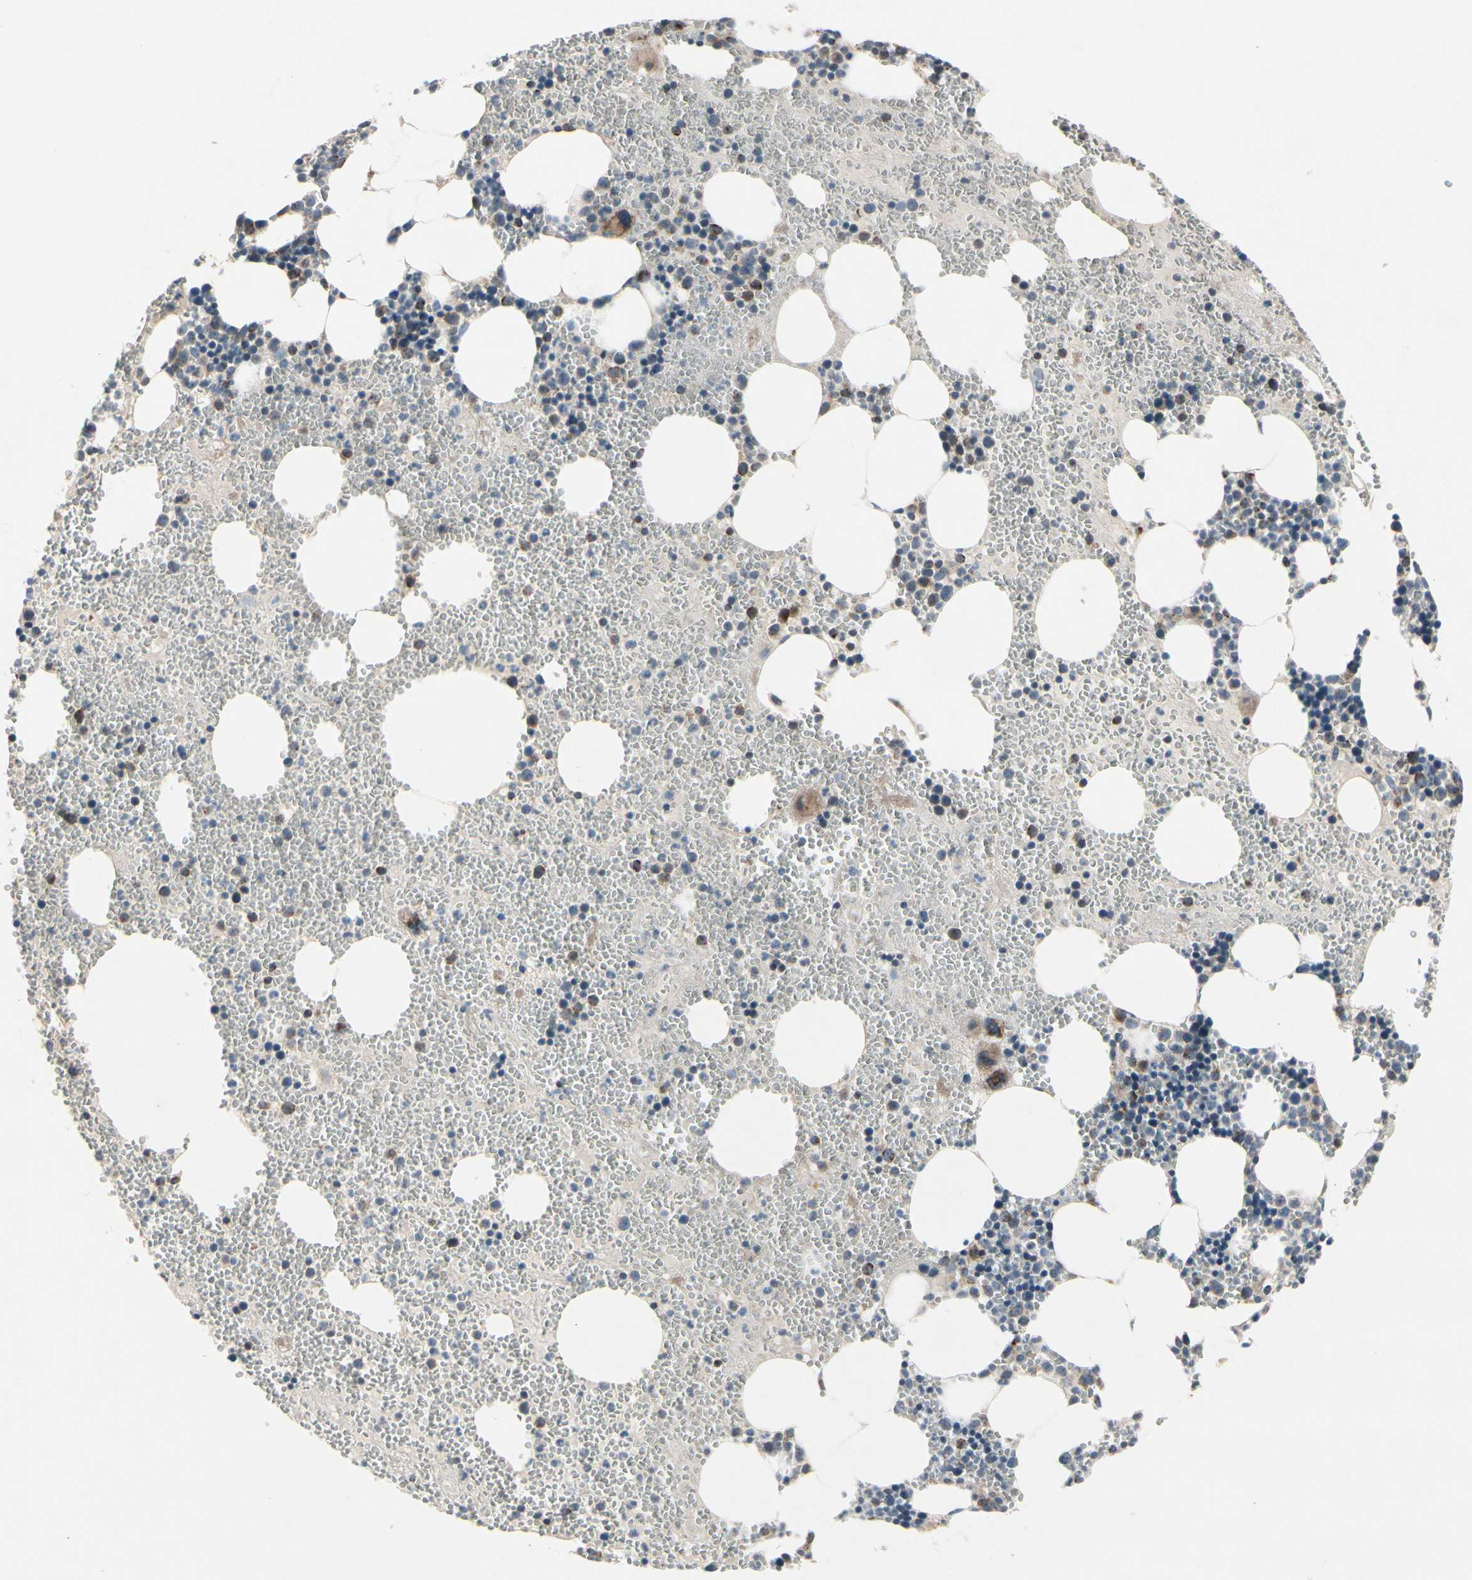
{"staining": {"intensity": "weak", "quantity": "25%-75%", "location": "cytoplasmic/membranous"}, "tissue": "bone marrow", "cell_type": "Hematopoietic cells", "image_type": "normal", "snomed": [{"axis": "morphology", "description": "Normal tissue, NOS"}, {"axis": "morphology", "description": "Inflammation, NOS"}, {"axis": "topography", "description": "Bone marrow"}], "caption": "Weak cytoplasmic/membranous protein expression is identified in about 25%-75% of hematopoietic cells in bone marrow. (Brightfield microscopy of DAB IHC at high magnification).", "gene": "CPT1A", "patient": {"sex": "female", "age": 76}}